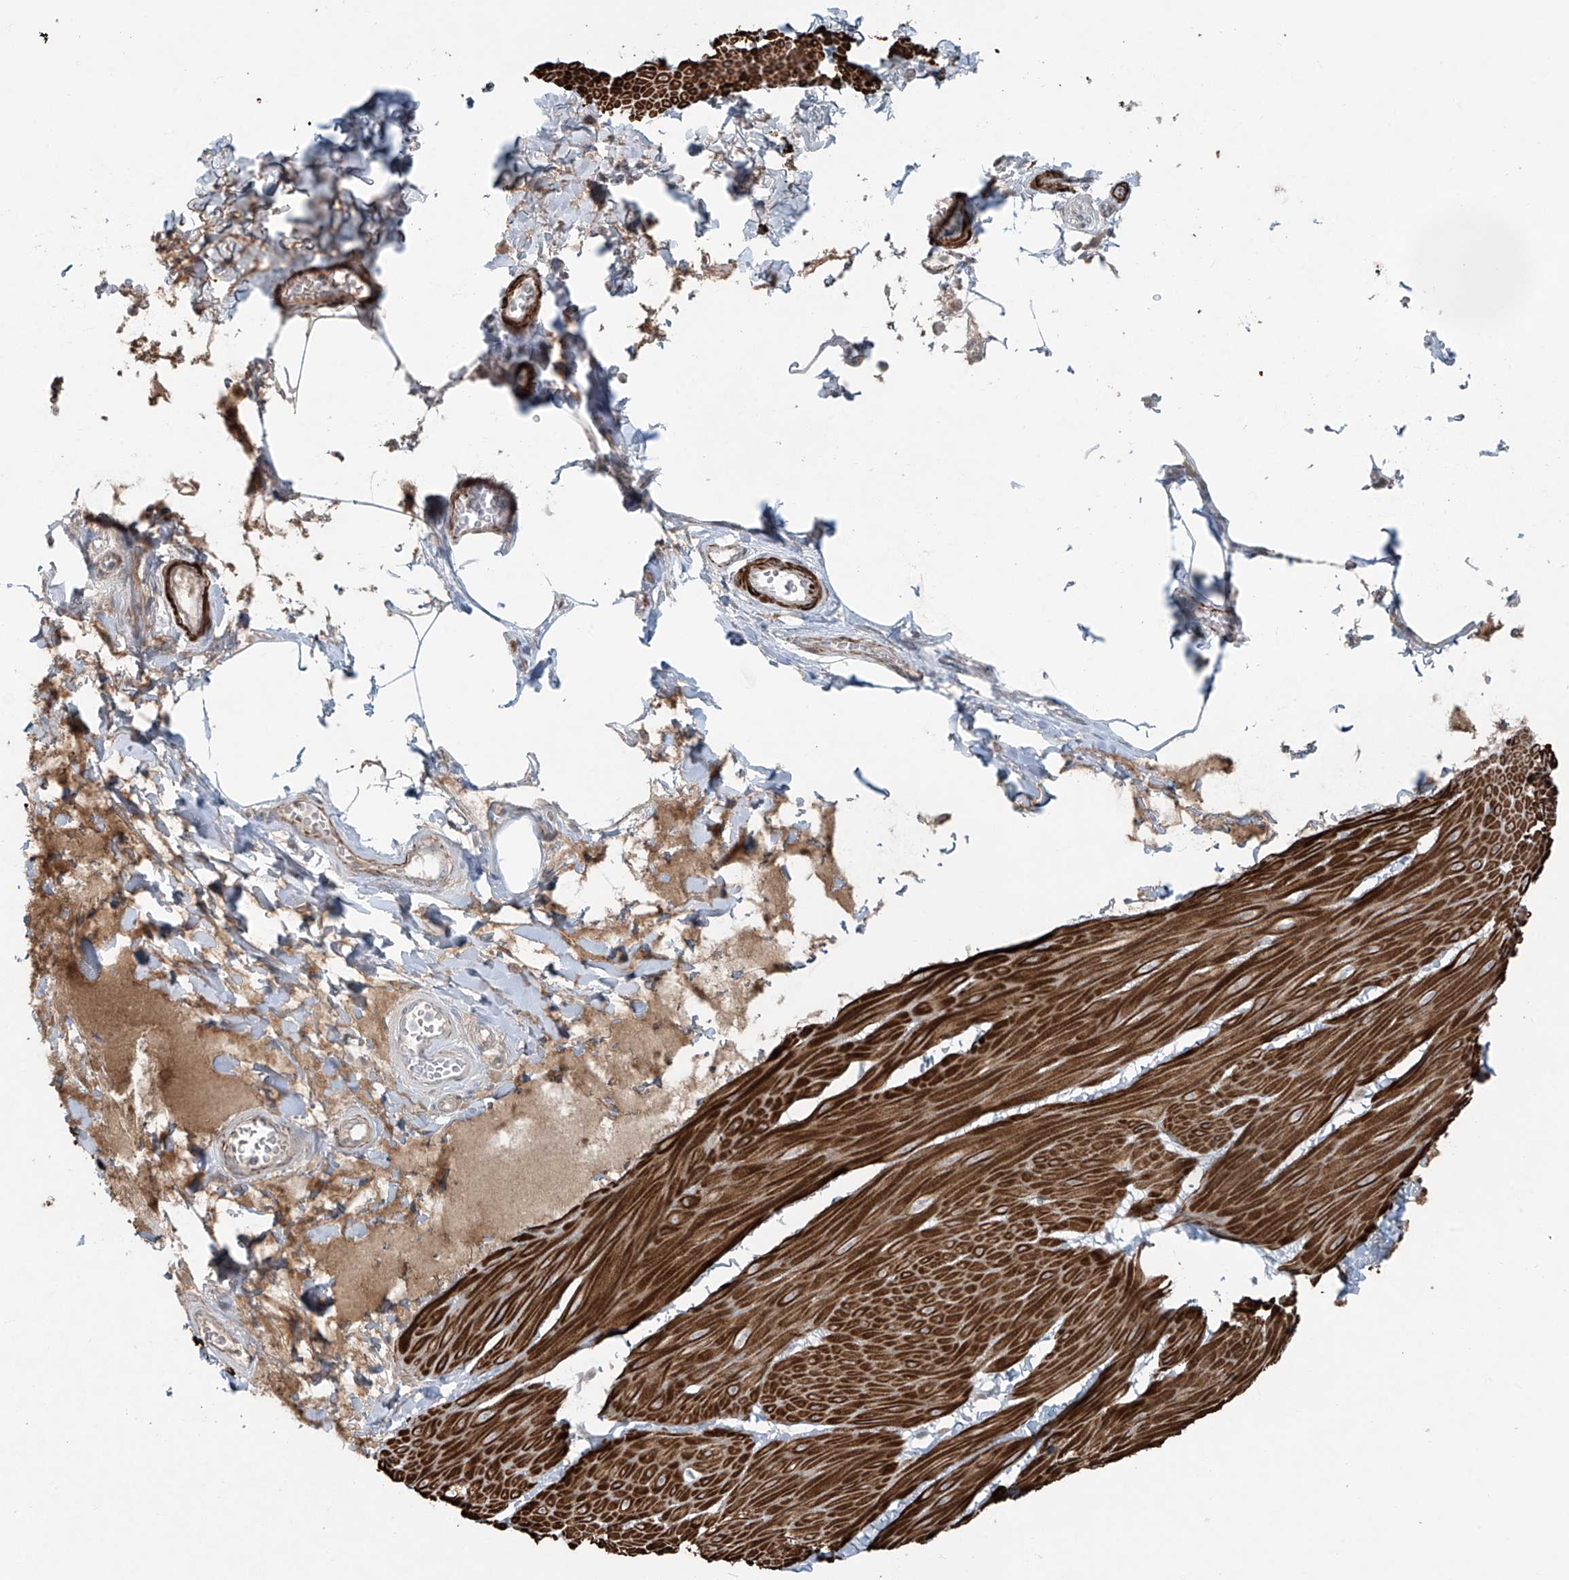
{"staining": {"intensity": "strong", "quantity": ">75%", "location": "cytoplasmic/membranous"}, "tissue": "smooth muscle", "cell_type": "Smooth muscle cells", "image_type": "normal", "snomed": [{"axis": "morphology", "description": "Urothelial carcinoma, High grade"}, {"axis": "topography", "description": "Urinary bladder"}], "caption": "Immunohistochemistry photomicrograph of unremarkable smooth muscle: smooth muscle stained using immunohistochemistry (IHC) reveals high levels of strong protein expression localized specifically in the cytoplasmic/membranous of smooth muscle cells, appearing as a cytoplasmic/membranous brown color.", "gene": "RASGEF1A", "patient": {"sex": "male", "age": 46}}